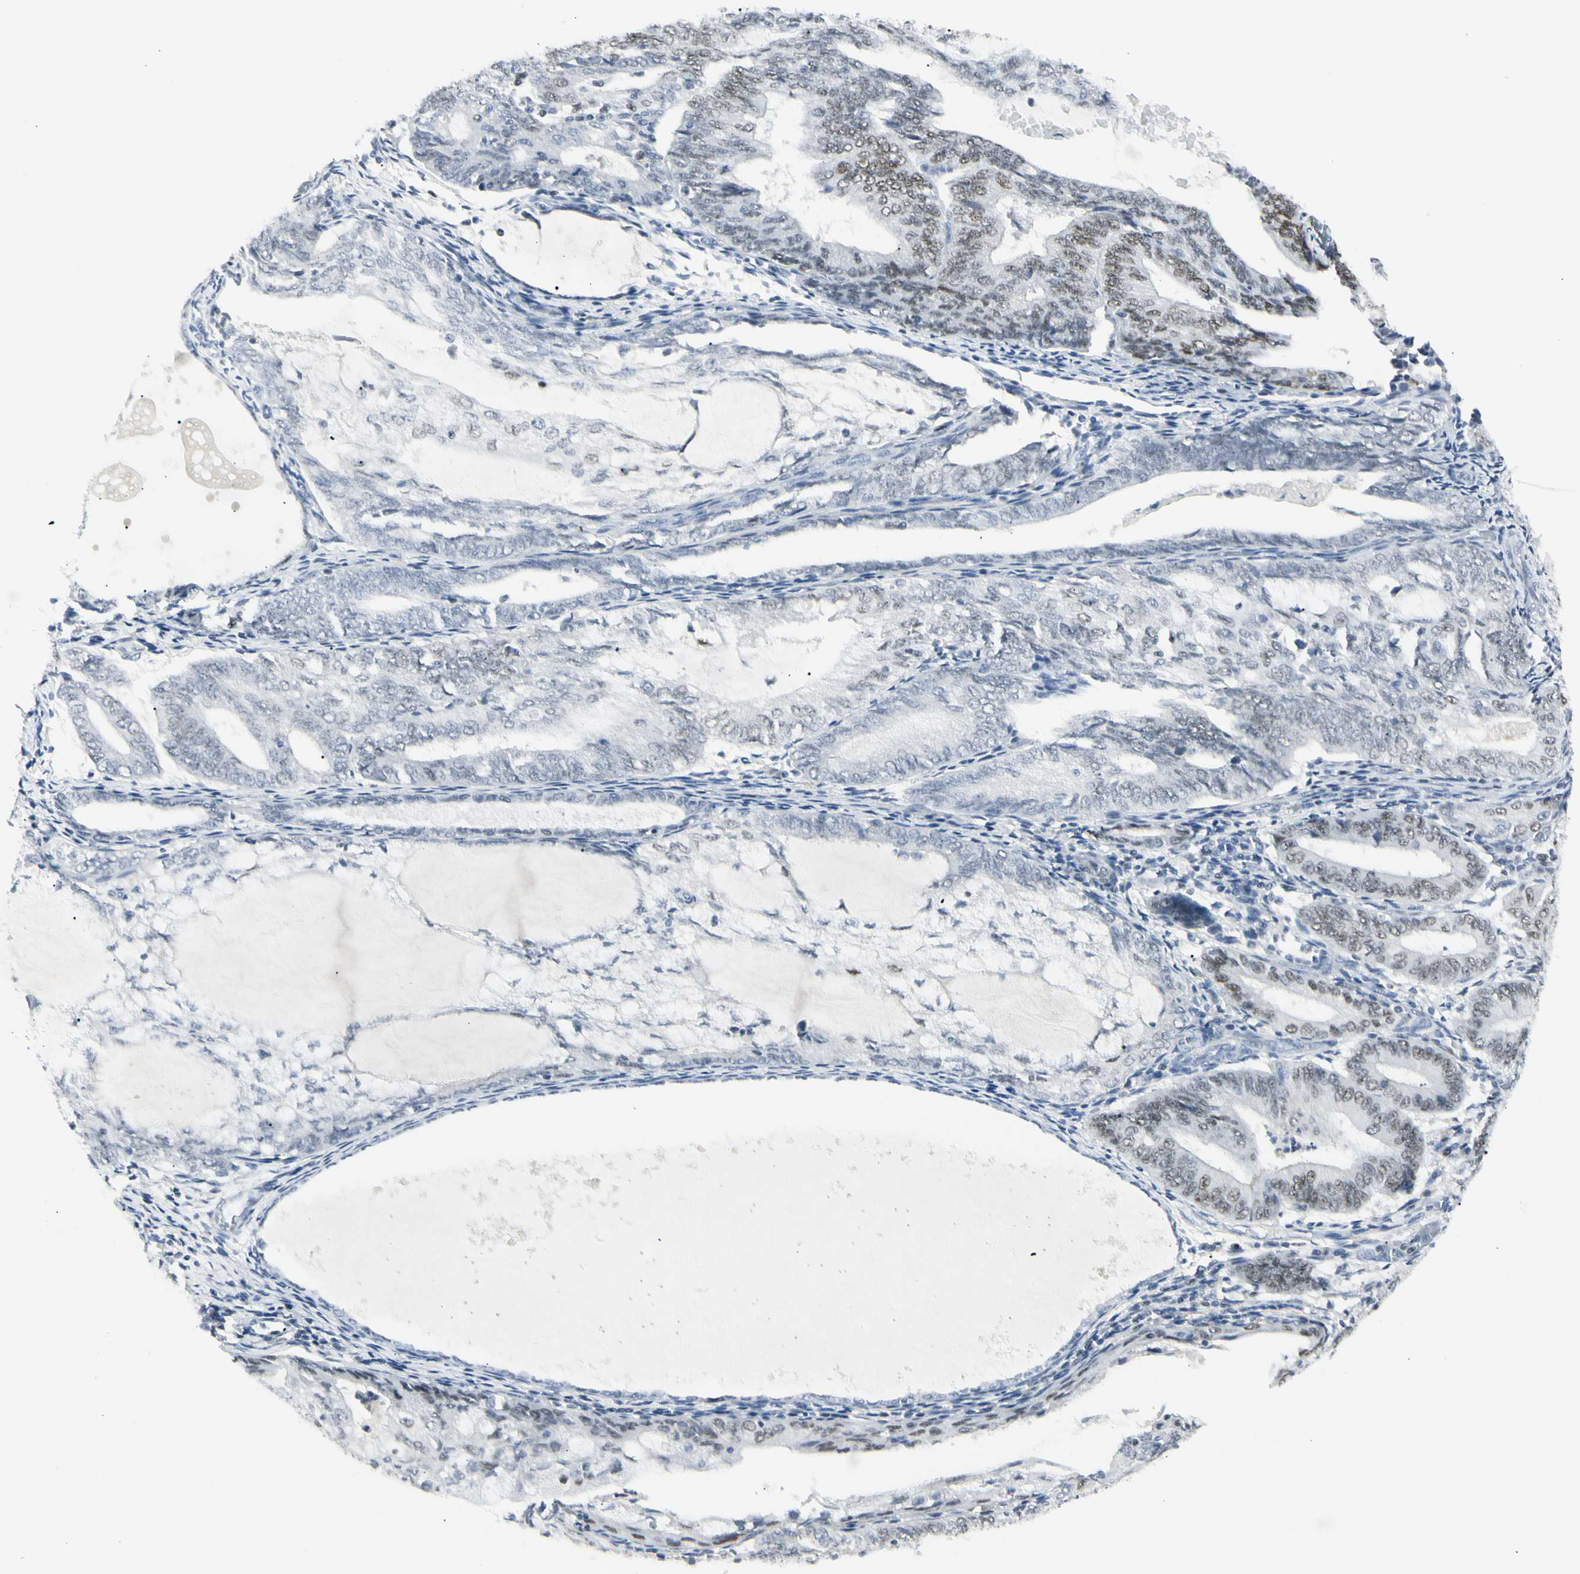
{"staining": {"intensity": "moderate", "quantity": "25%-75%", "location": "nuclear"}, "tissue": "endometrial cancer", "cell_type": "Tumor cells", "image_type": "cancer", "snomed": [{"axis": "morphology", "description": "Adenocarcinoma, NOS"}, {"axis": "topography", "description": "Endometrium"}], "caption": "Adenocarcinoma (endometrial) stained for a protein demonstrates moderate nuclear positivity in tumor cells. (brown staining indicates protein expression, while blue staining denotes nuclei).", "gene": "ZBTB7B", "patient": {"sex": "female", "age": 81}}